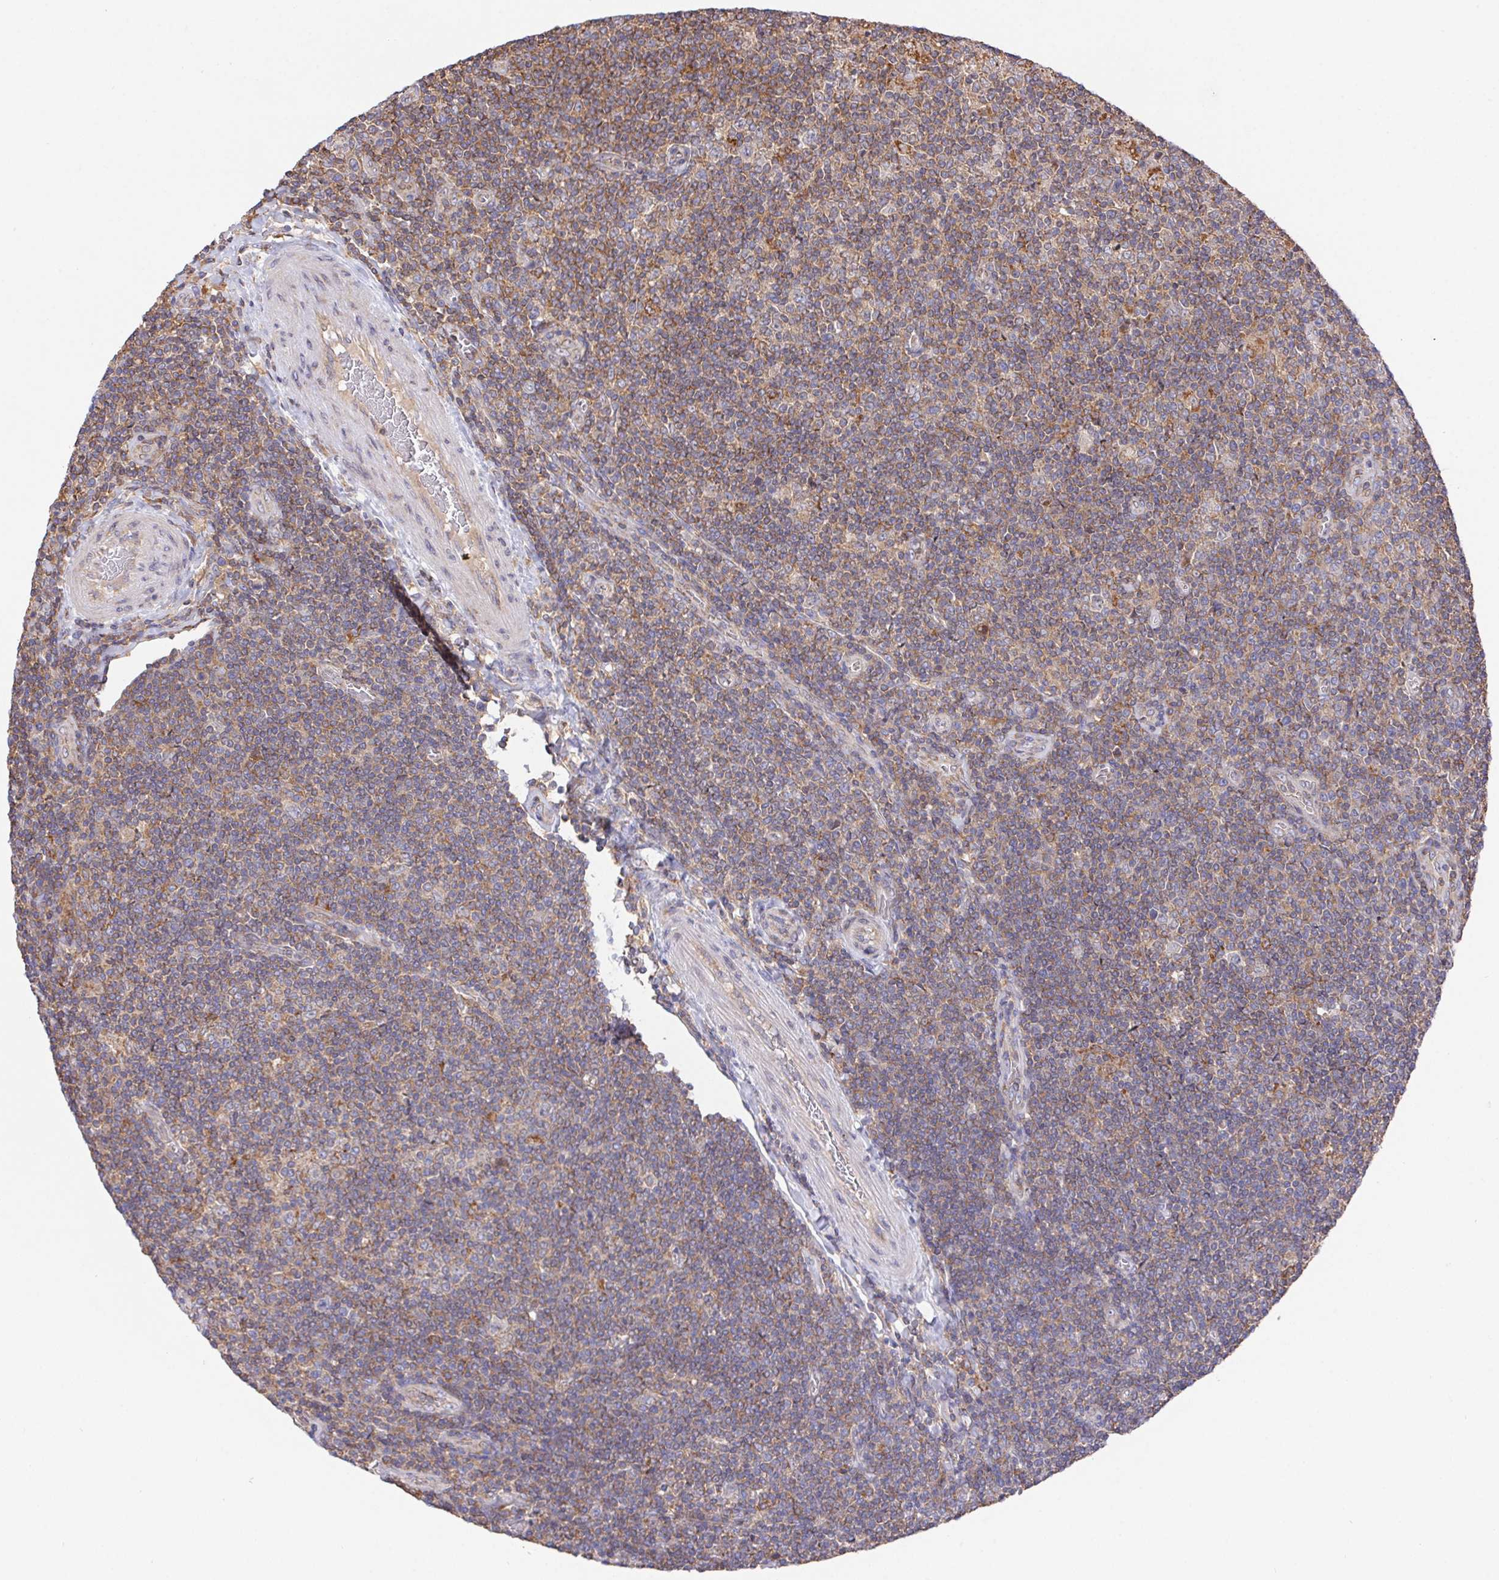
{"staining": {"intensity": "negative", "quantity": "none", "location": "none"}, "tissue": "lymphoma", "cell_type": "Tumor cells", "image_type": "cancer", "snomed": [{"axis": "morphology", "description": "Hodgkin's disease, NOS"}, {"axis": "topography", "description": "Lymph node"}], "caption": "Protein analysis of lymphoma shows no significant expression in tumor cells. (Immunohistochemistry, brightfield microscopy, high magnification).", "gene": "FAM241A", "patient": {"sex": "male", "age": 40}}